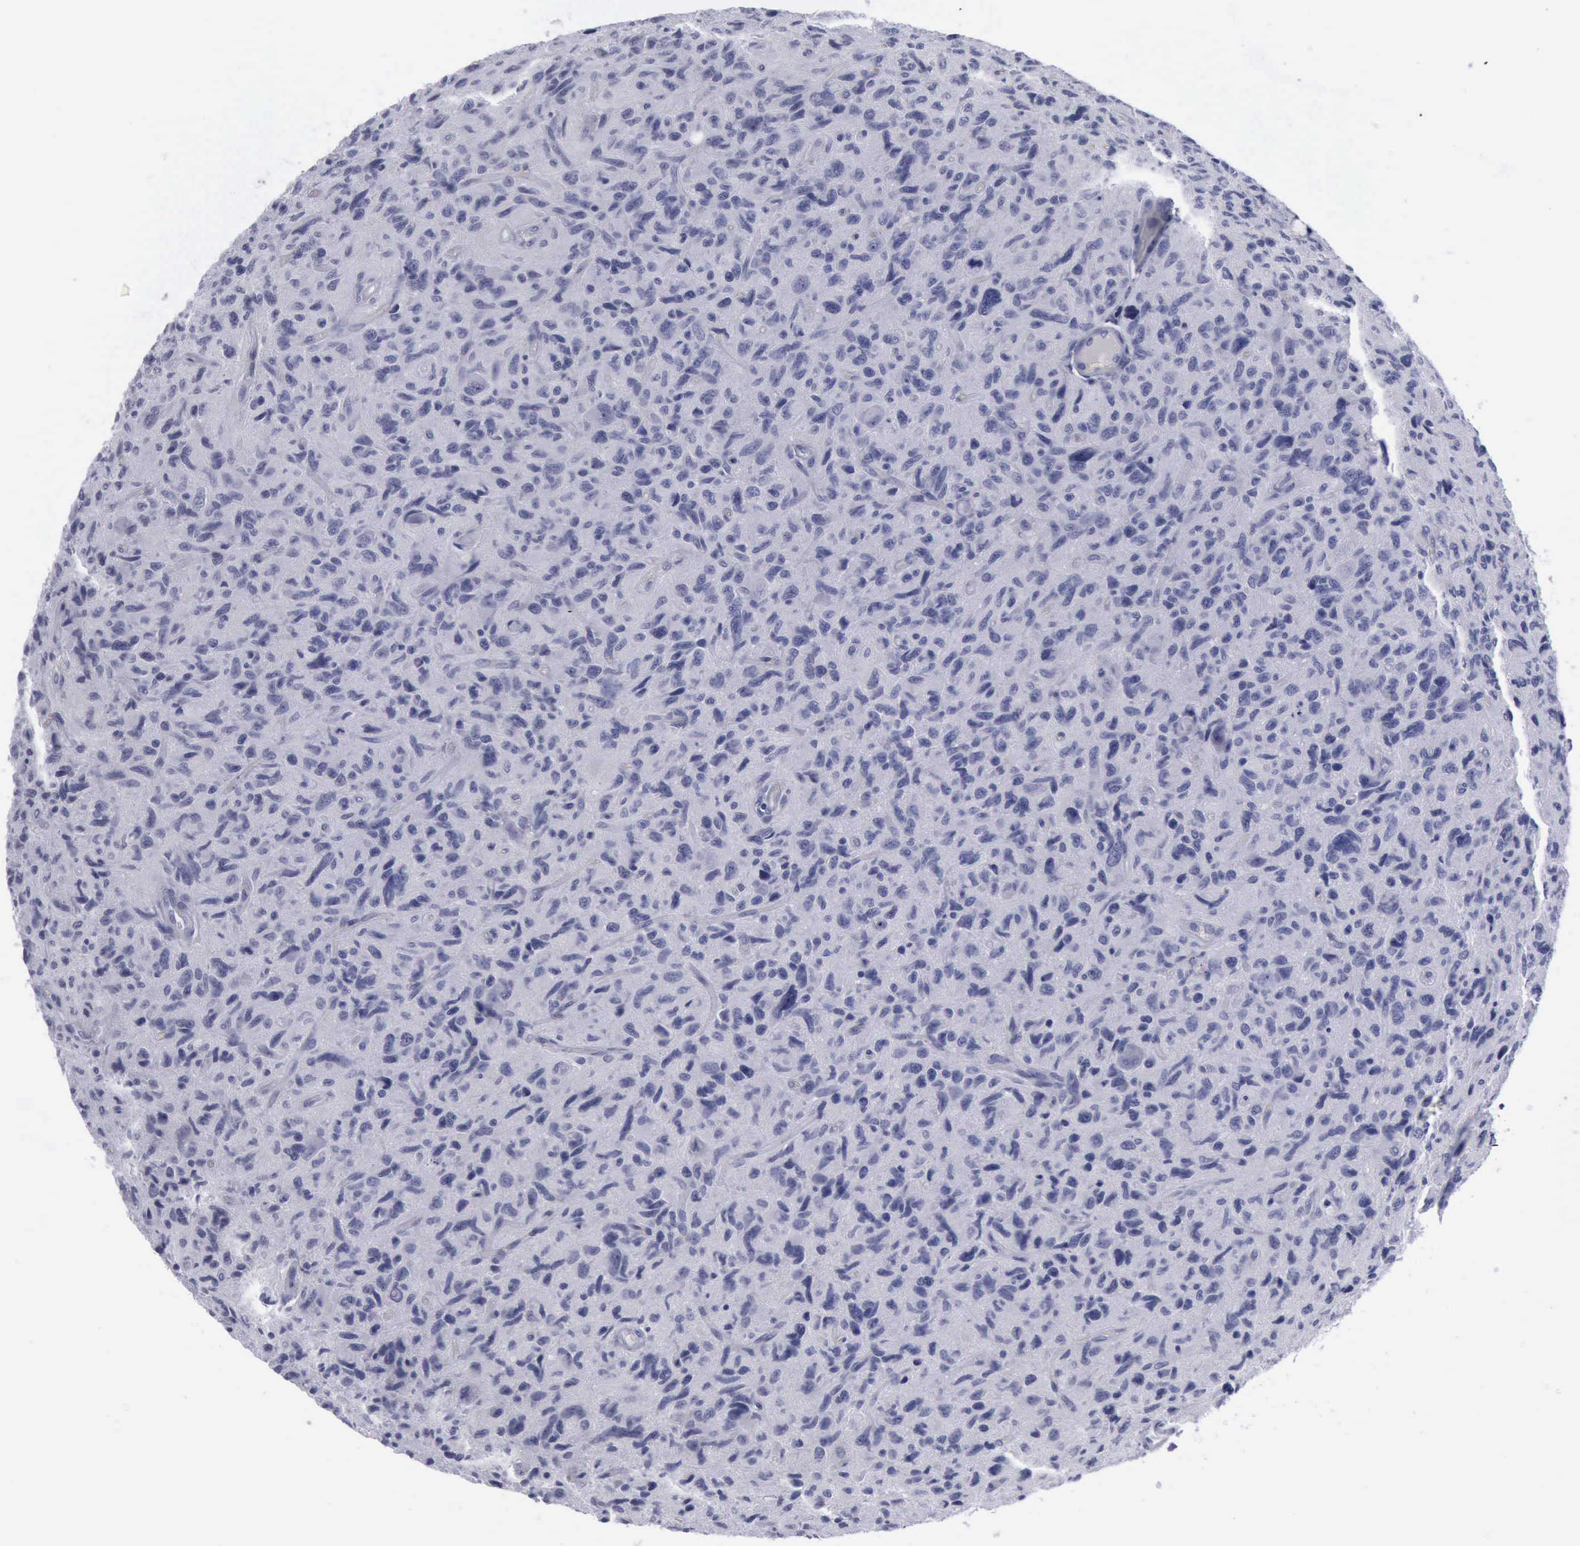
{"staining": {"intensity": "negative", "quantity": "none", "location": "none"}, "tissue": "glioma", "cell_type": "Tumor cells", "image_type": "cancer", "snomed": [{"axis": "morphology", "description": "Glioma, malignant, High grade"}, {"axis": "topography", "description": "Brain"}], "caption": "This is a image of IHC staining of high-grade glioma (malignant), which shows no positivity in tumor cells. (Stains: DAB (3,3'-diaminobenzidine) IHC with hematoxylin counter stain, Microscopy: brightfield microscopy at high magnification).", "gene": "KRT13", "patient": {"sex": "female", "age": 60}}